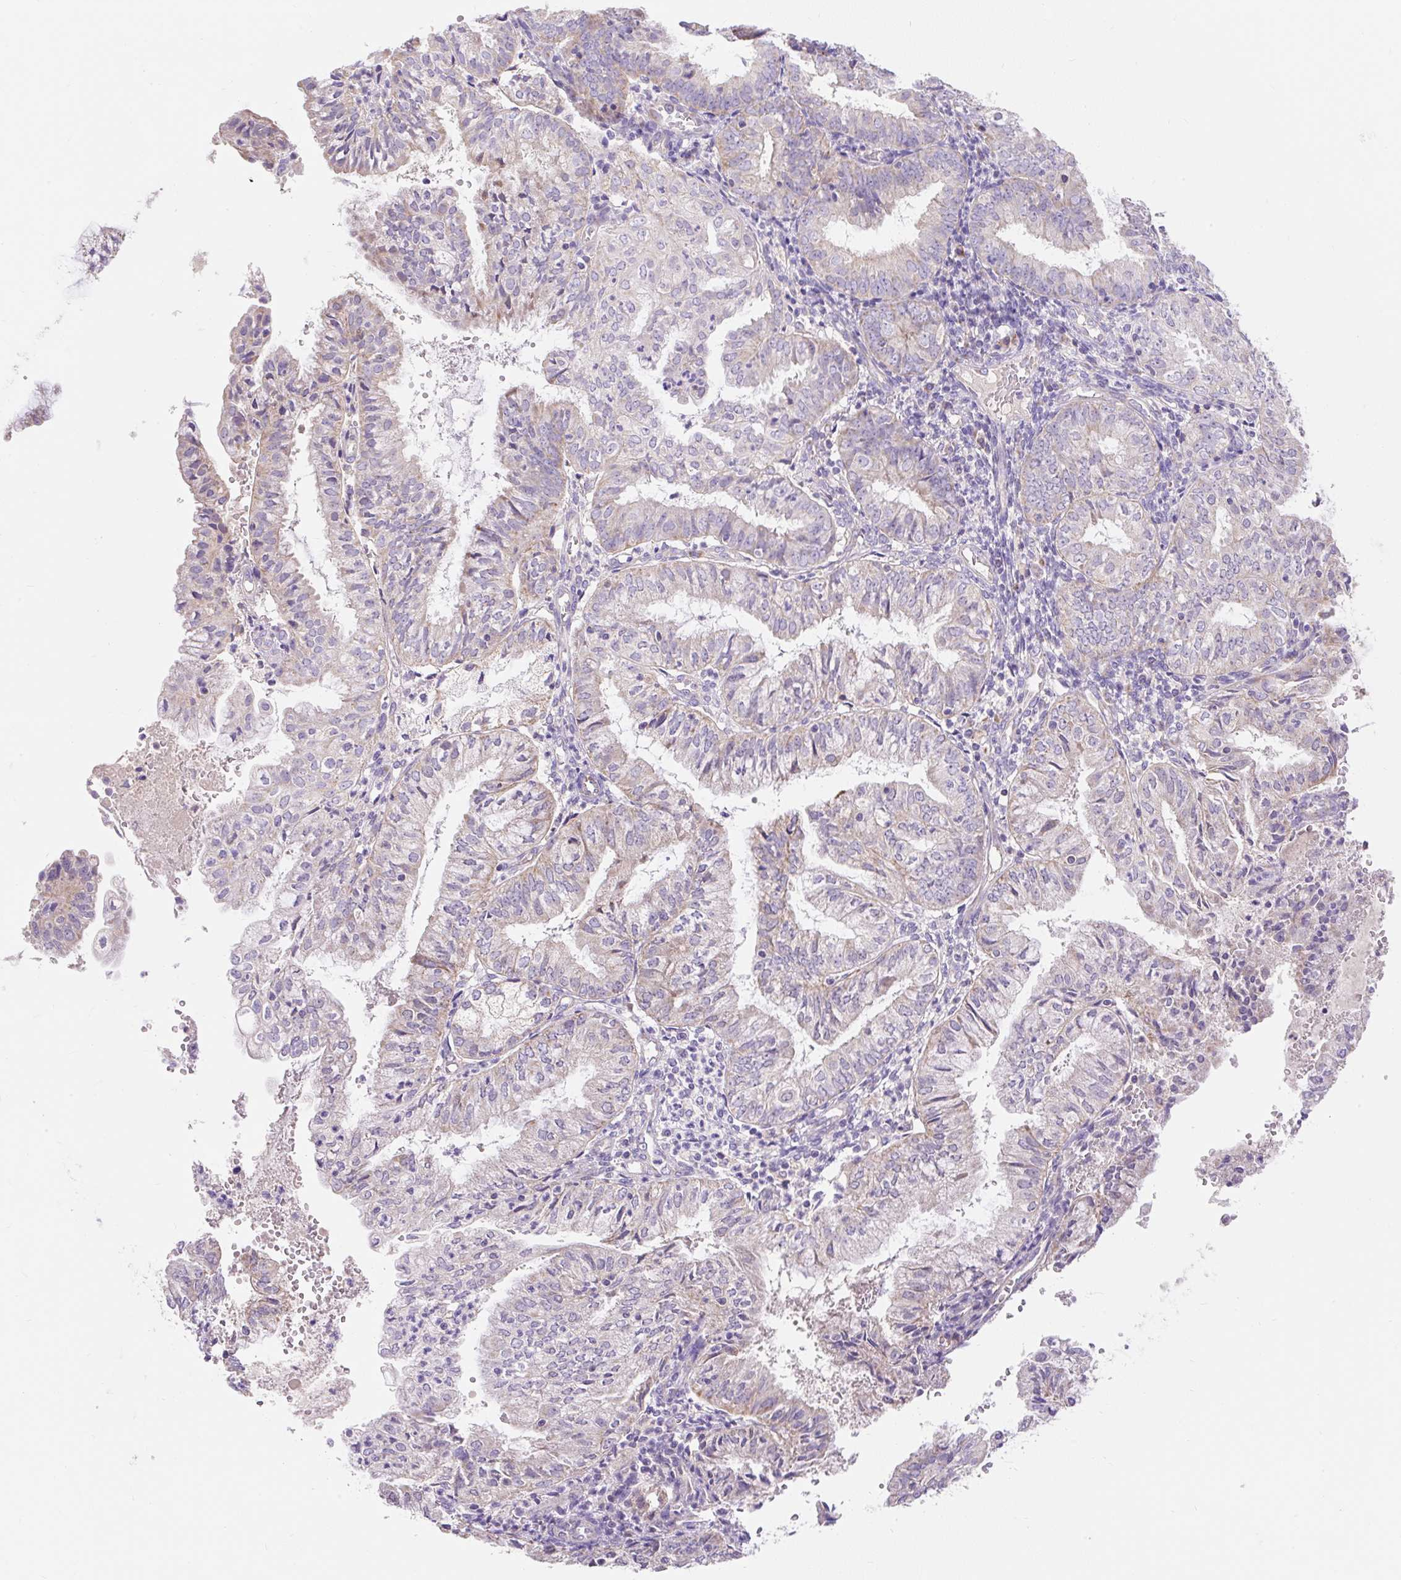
{"staining": {"intensity": "negative", "quantity": "none", "location": "none"}, "tissue": "endometrial cancer", "cell_type": "Tumor cells", "image_type": "cancer", "snomed": [{"axis": "morphology", "description": "Adenocarcinoma, NOS"}, {"axis": "topography", "description": "Endometrium"}], "caption": "DAB (3,3'-diaminobenzidine) immunohistochemical staining of human adenocarcinoma (endometrial) reveals no significant expression in tumor cells.", "gene": "PMAIP1", "patient": {"sex": "female", "age": 55}}